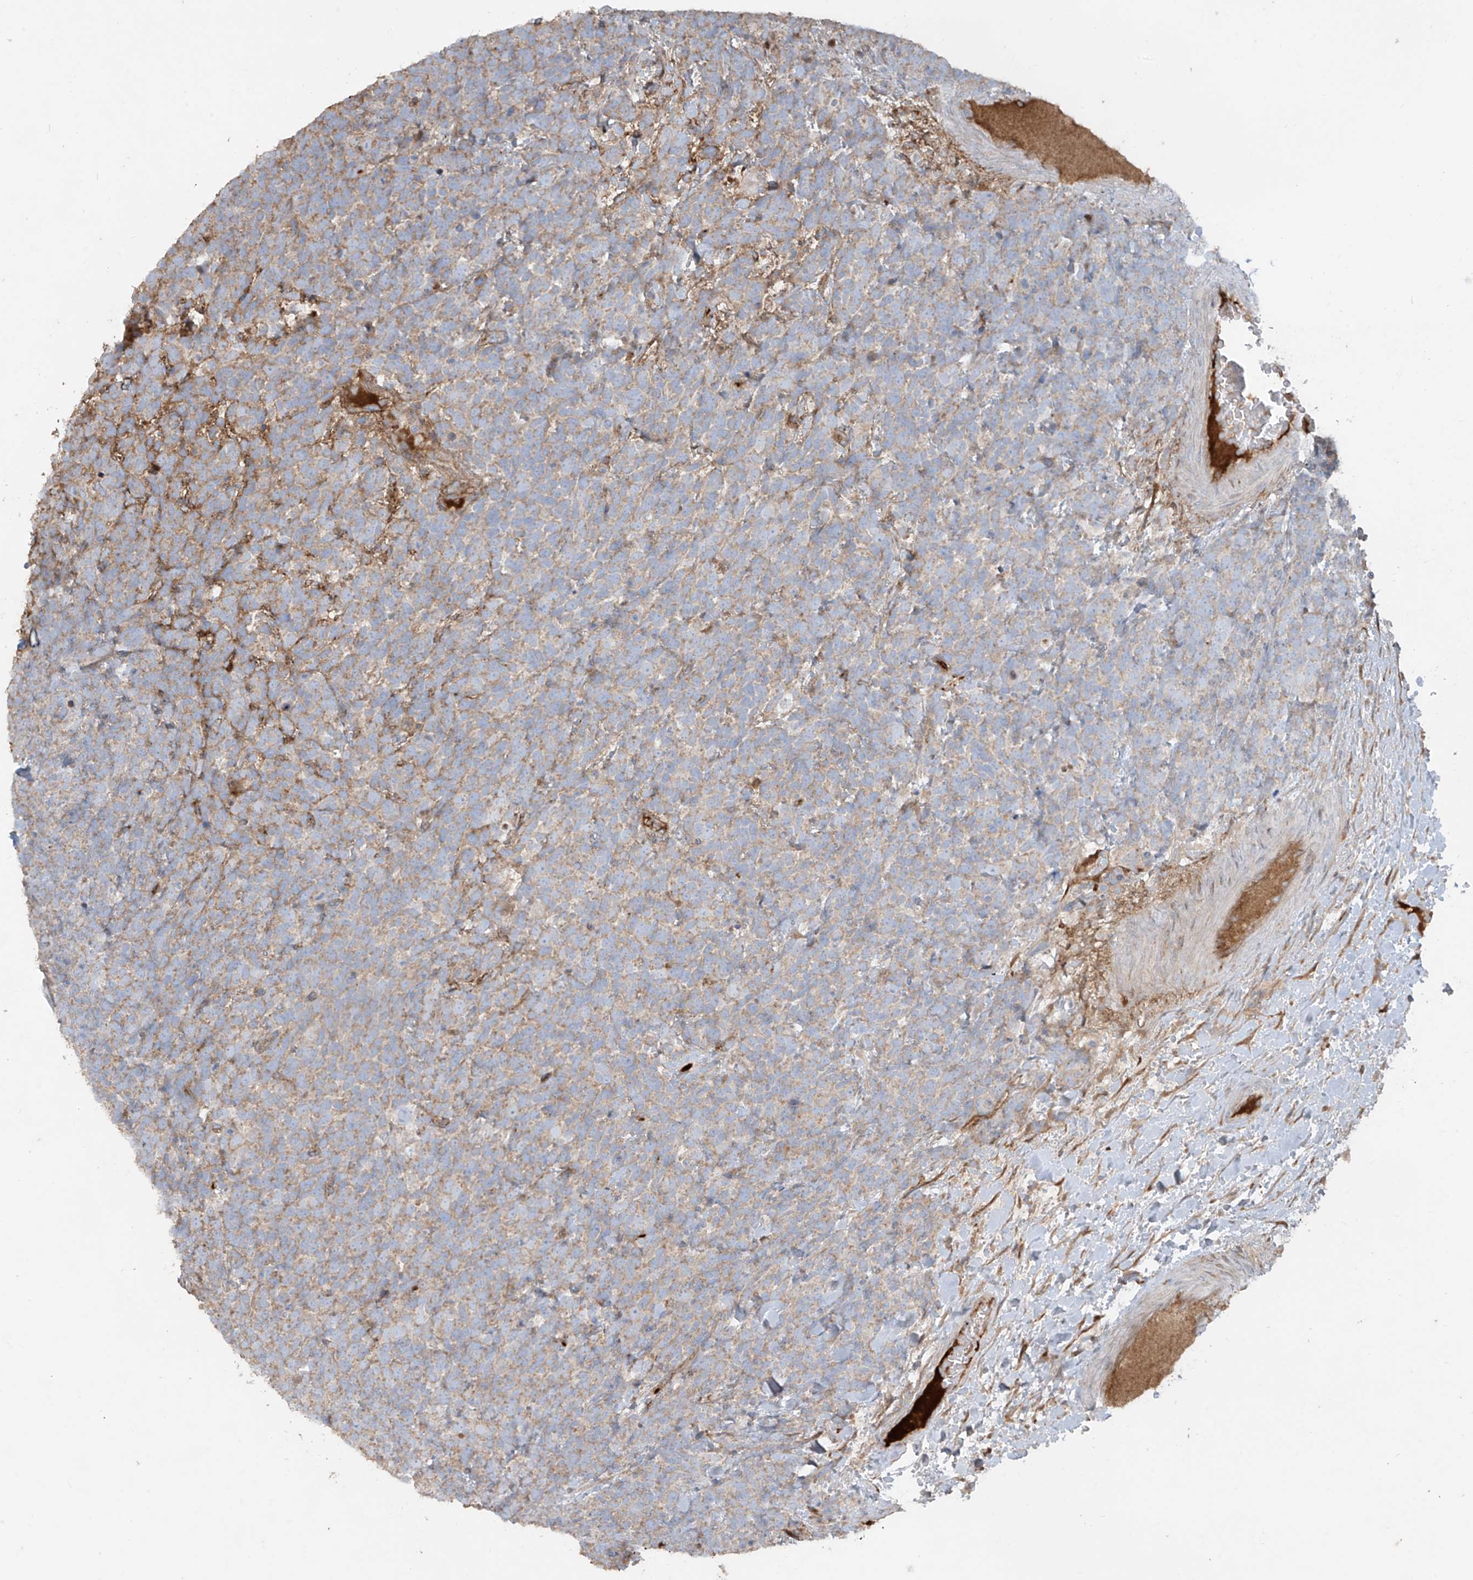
{"staining": {"intensity": "weak", "quantity": ">75%", "location": "cytoplasmic/membranous"}, "tissue": "urothelial cancer", "cell_type": "Tumor cells", "image_type": "cancer", "snomed": [{"axis": "morphology", "description": "Urothelial carcinoma, High grade"}, {"axis": "topography", "description": "Urinary bladder"}], "caption": "IHC staining of urothelial carcinoma (high-grade), which displays low levels of weak cytoplasmic/membranous staining in approximately >75% of tumor cells indicating weak cytoplasmic/membranous protein positivity. The staining was performed using DAB (brown) for protein detection and nuclei were counterstained in hematoxylin (blue).", "gene": "ABTB1", "patient": {"sex": "female", "age": 82}}